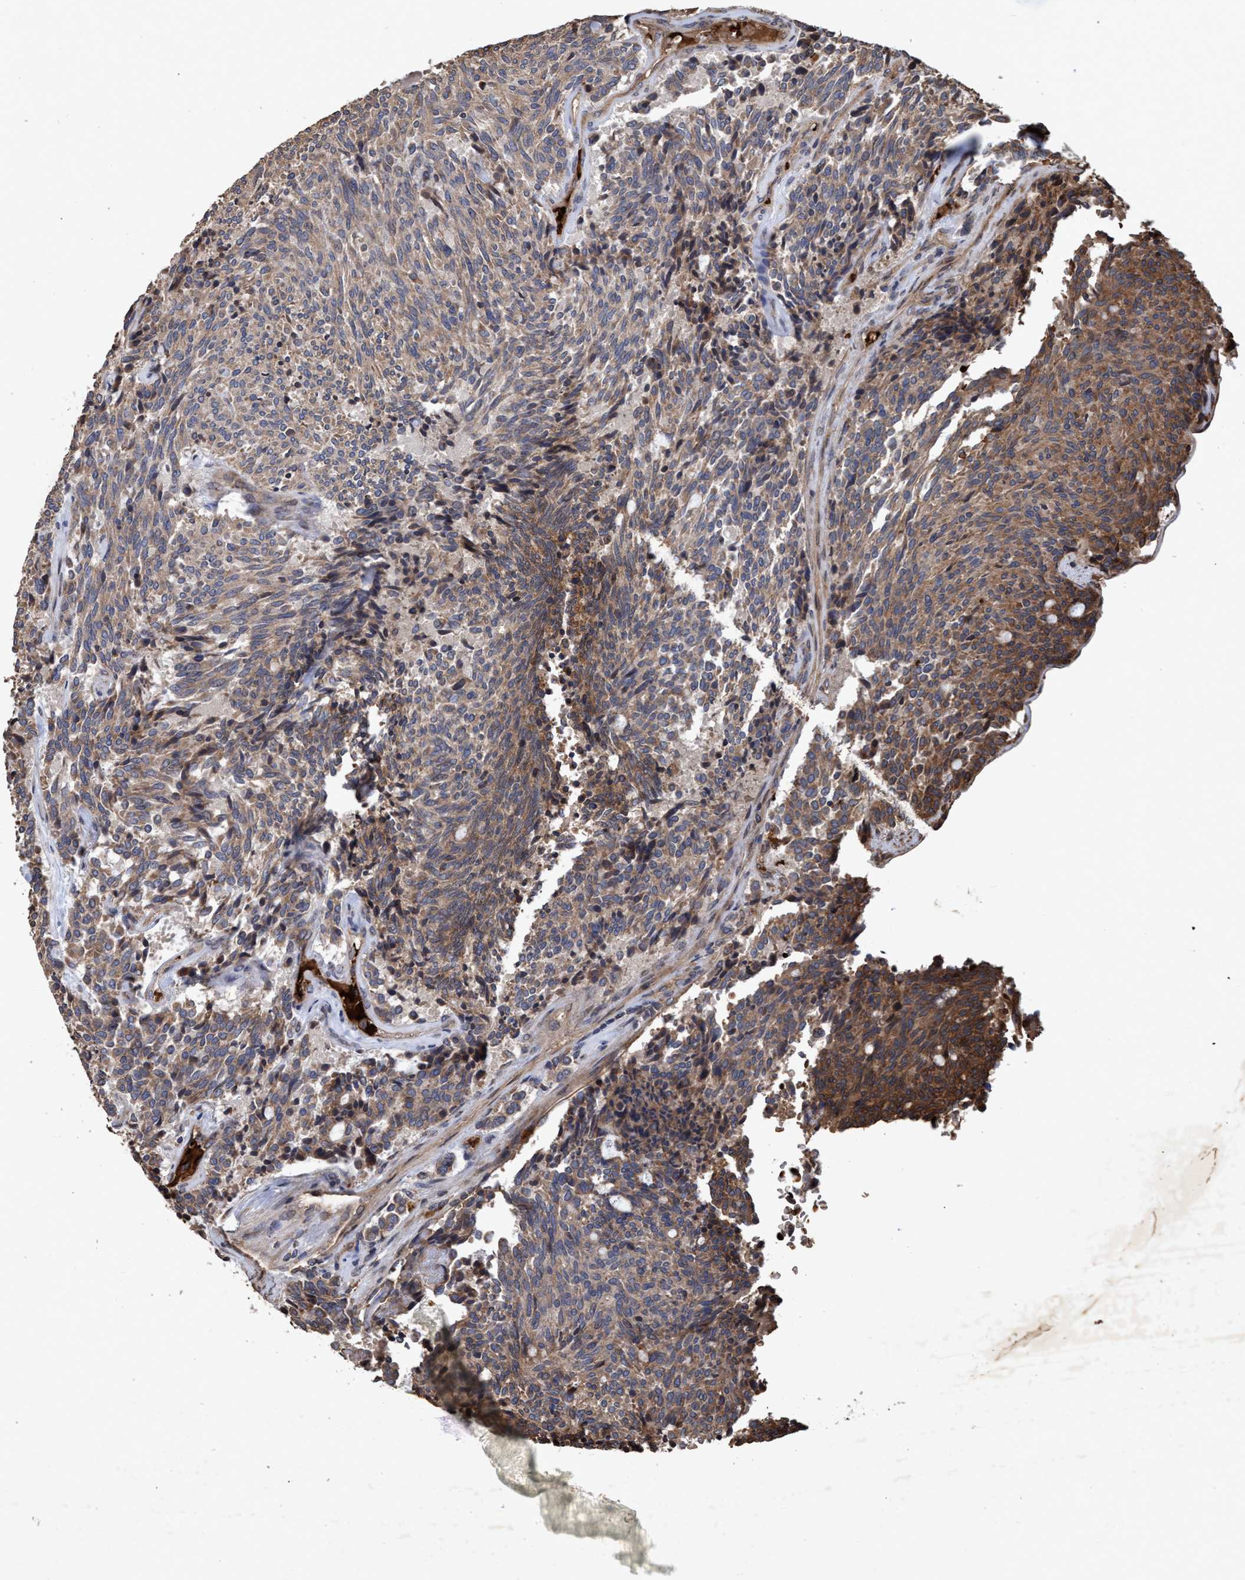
{"staining": {"intensity": "moderate", "quantity": "25%-75%", "location": "cytoplasmic/membranous"}, "tissue": "carcinoid", "cell_type": "Tumor cells", "image_type": "cancer", "snomed": [{"axis": "morphology", "description": "Carcinoid, malignant, NOS"}, {"axis": "topography", "description": "Pancreas"}], "caption": "Protein expression analysis of human carcinoid reveals moderate cytoplasmic/membranous staining in approximately 25%-75% of tumor cells. (DAB (3,3'-diaminobenzidine) IHC with brightfield microscopy, high magnification).", "gene": "CHMP6", "patient": {"sex": "female", "age": 54}}